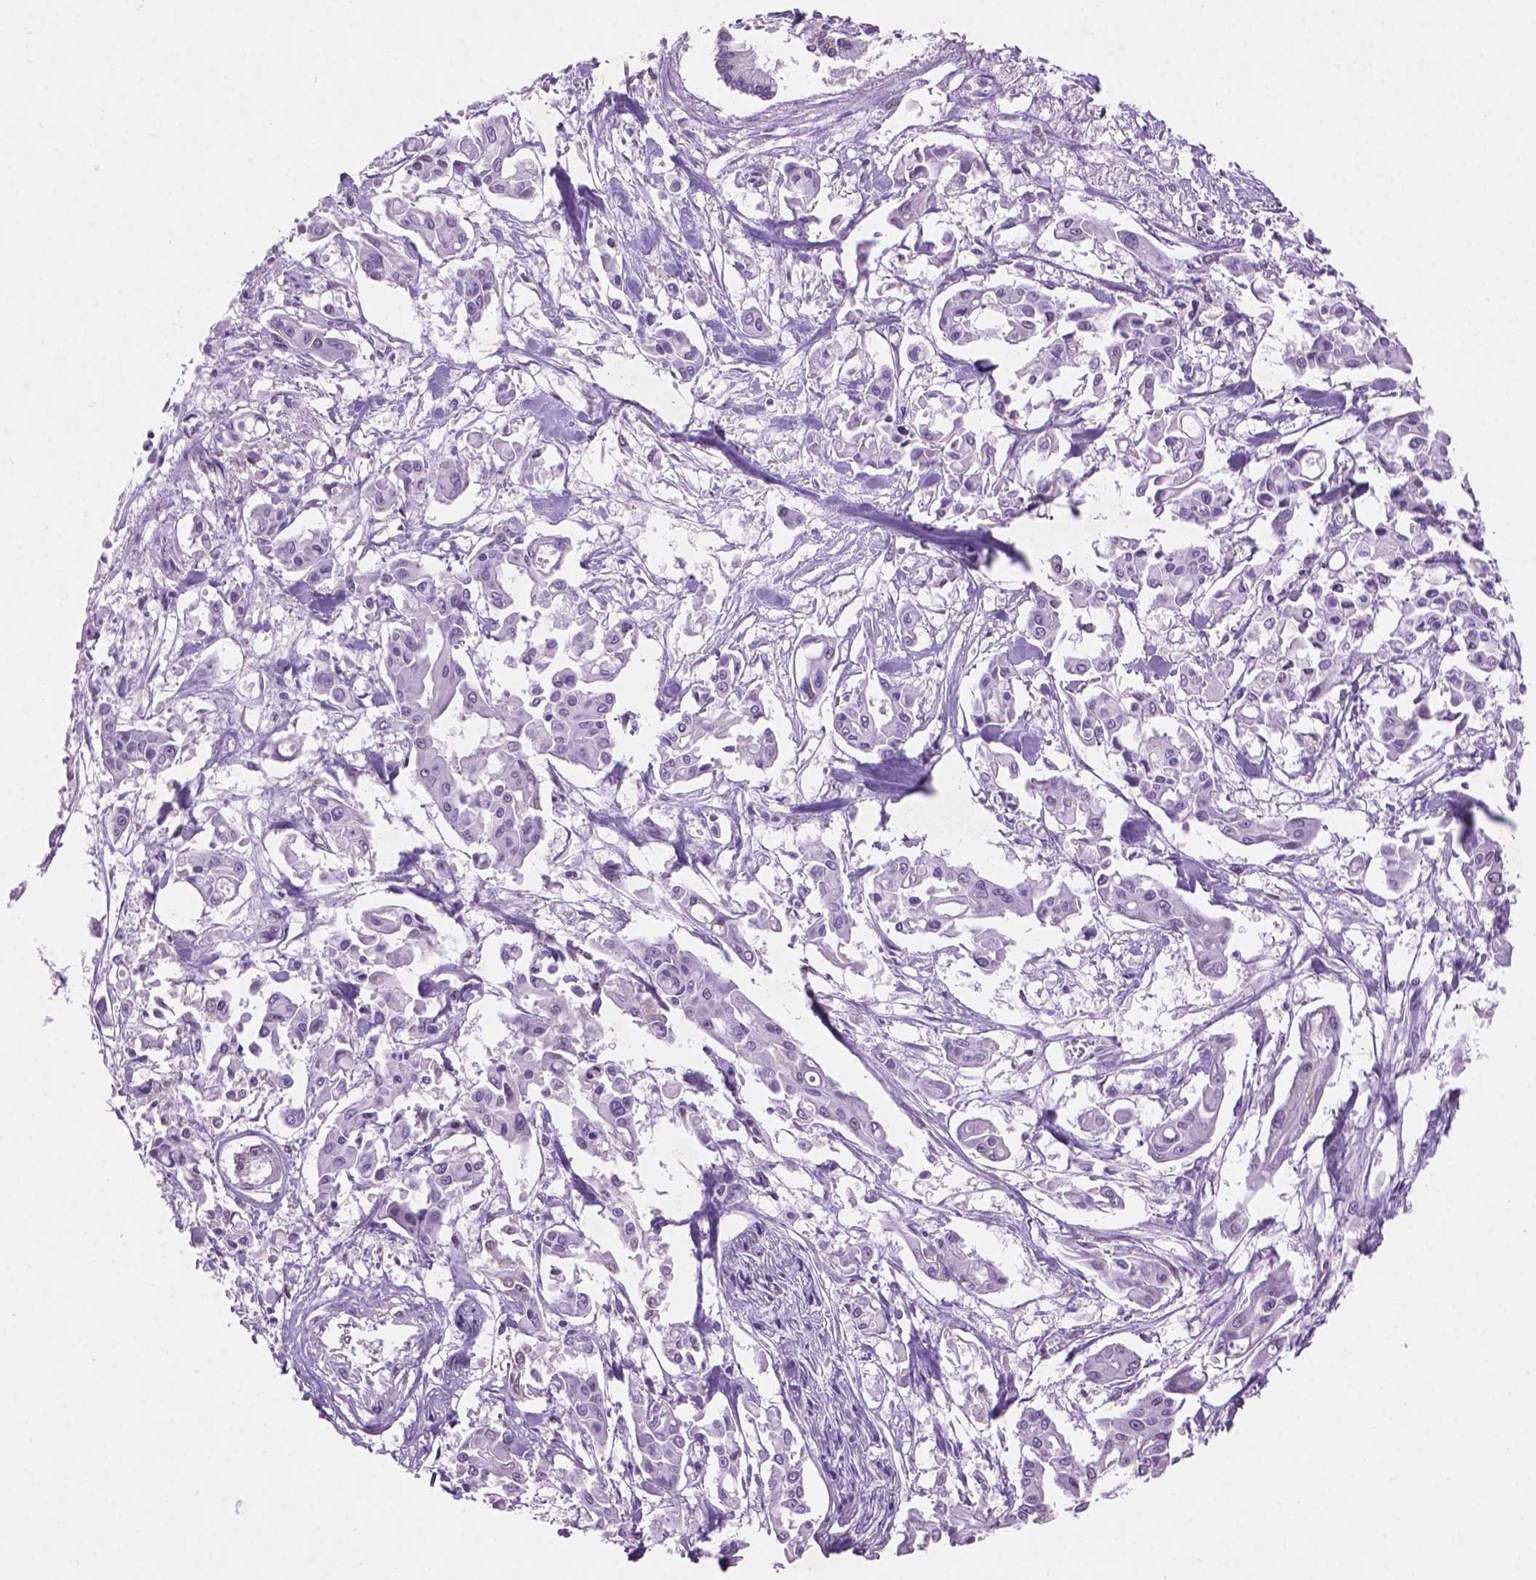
{"staining": {"intensity": "negative", "quantity": "none", "location": "none"}, "tissue": "pancreatic cancer", "cell_type": "Tumor cells", "image_type": "cancer", "snomed": [{"axis": "morphology", "description": "Adenocarcinoma, NOS"}, {"axis": "topography", "description": "Pancreas"}], "caption": "An image of human pancreatic cancer is negative for staining in tumor cells.", "gene": "RPA4", "patient": {"sex": "male", "age": 61}}